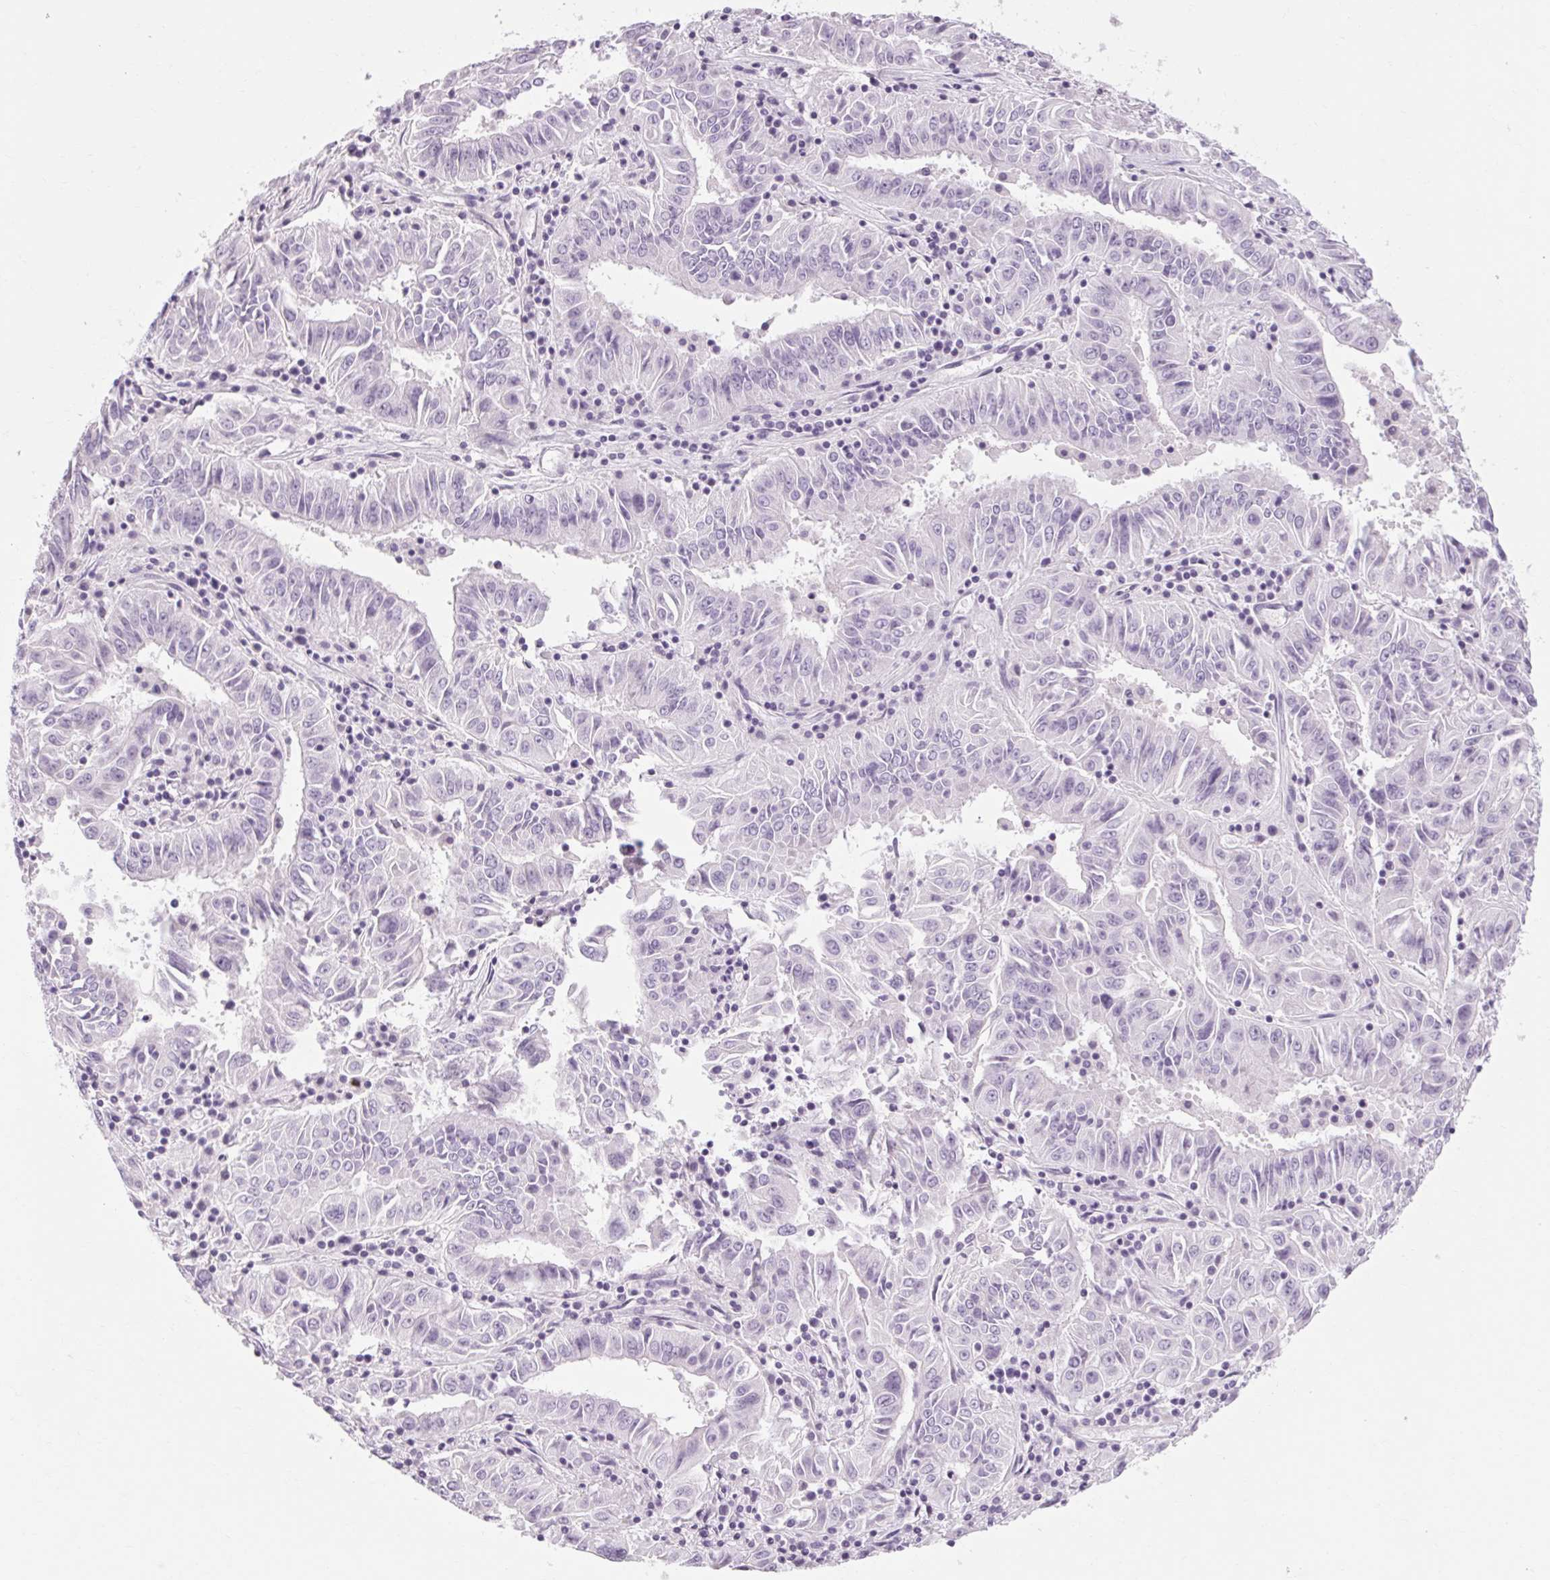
{"staining": {"intensity": "negative", "quantity": "none", "location": "none"}, "tissue": "pancreatic cancer", "cell_type": "Tumor cells", "image_type": "cancer", "snomed": [{"axis": "morphology", "description": "Adenocarcinoma, NOS"}, {"axis": "topography", "description": "Pancreas"}], "caption": "Tumor cells show no significant expression in pancreatic adenocarcinoma.", "gene": "POMC", "patient": {"sex": "male", "age": 63}}